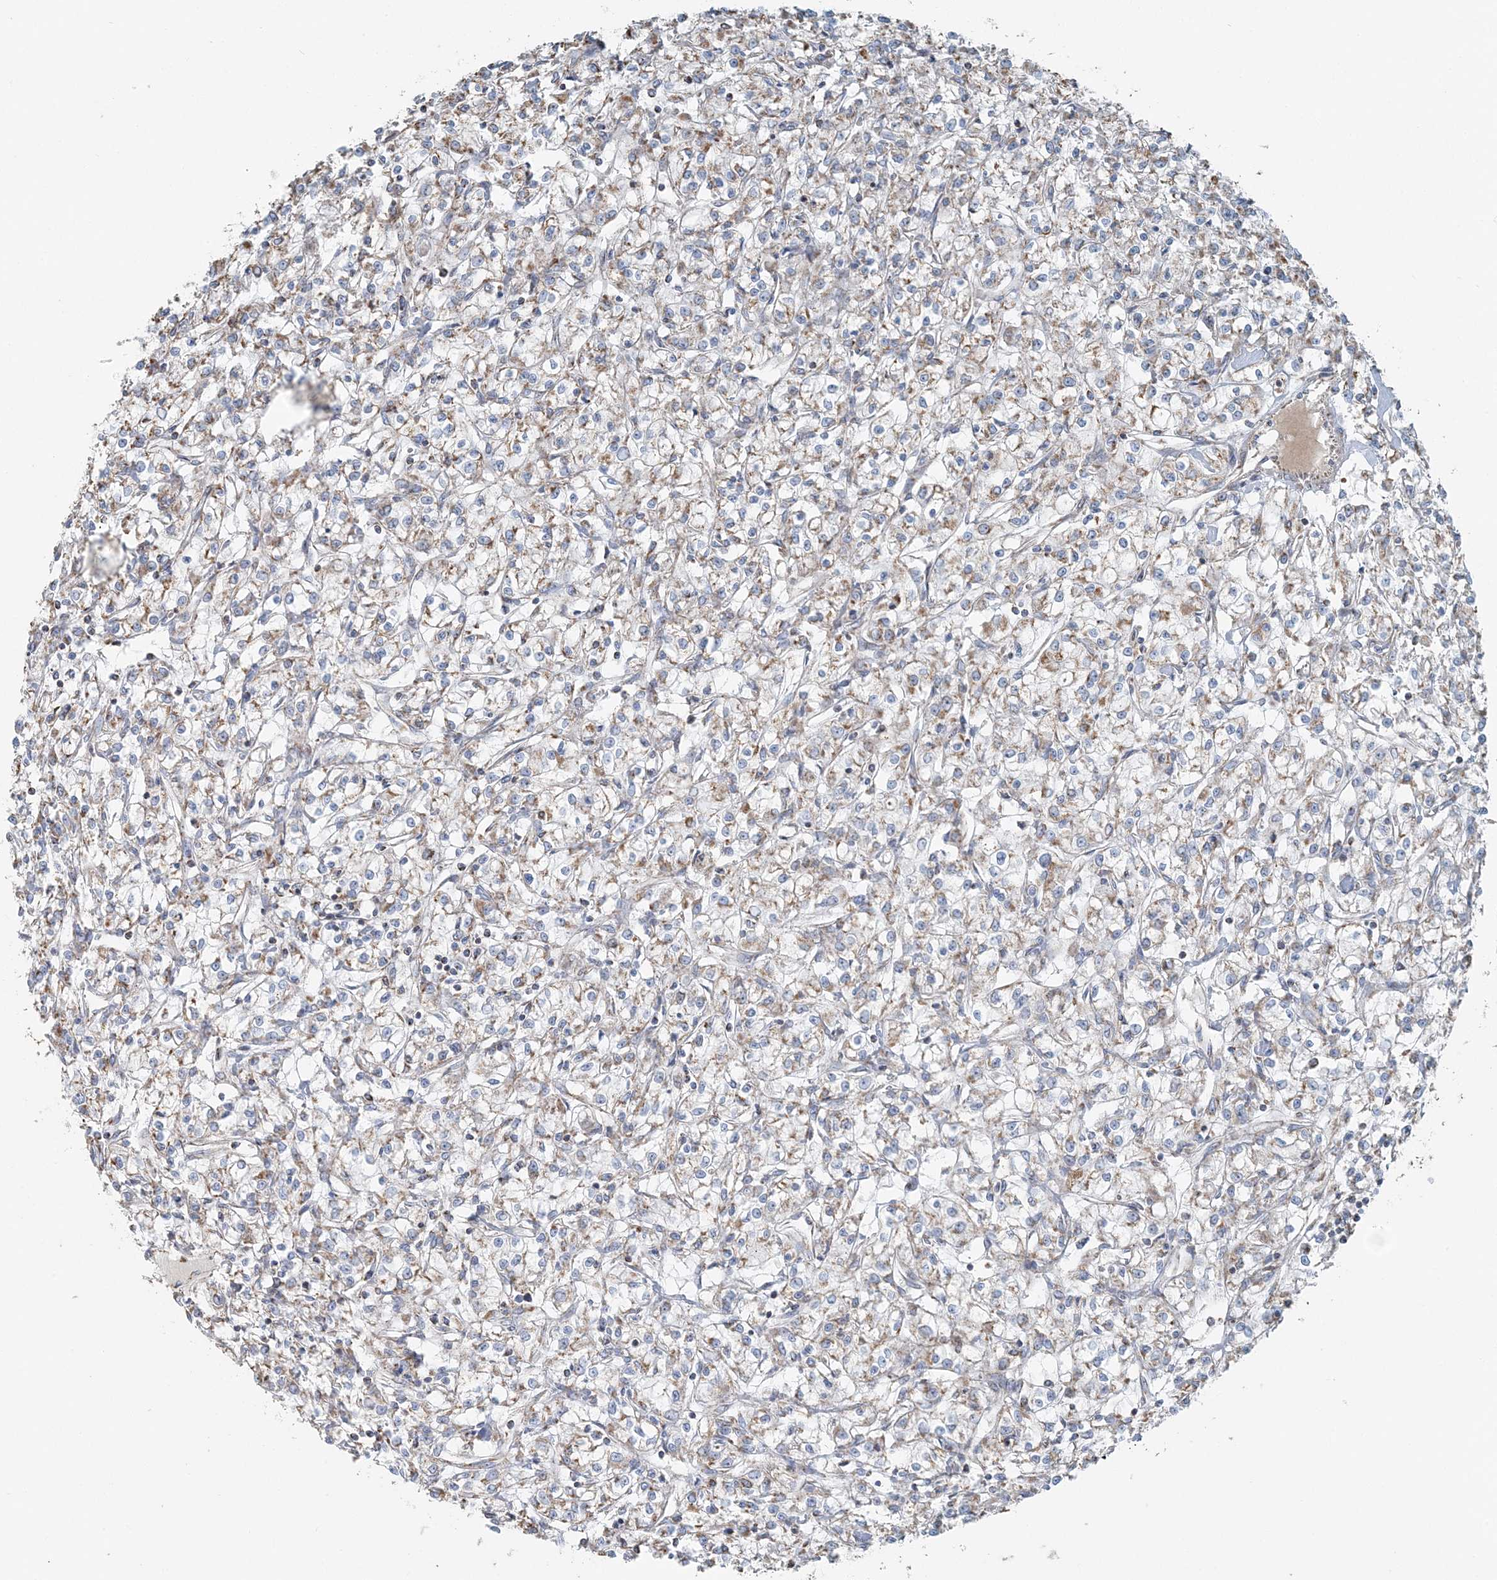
{"staining": {"intensity": "weak", "quantity": "25%-75%", "location": "cytoplasmic/membranous"}, "tissue": "renal cancer", "cell_type": "Tumor cells", "image_type": "cancer", "snomed": [{"axis": "morphology", "description": "Adenocarcinoma, NOS"}, {"axis": "topography", "description": "Kidney"}], "caption": "Weak cytoplasmic/membranous positivity for a protein is appreciated in approximately 25%-75% of tumor cells of renal adenocarcinoma using immunohistochemistry (IHC).", "gene": "SLC22A16", "patient": {"sex": "female", "age": 59}}